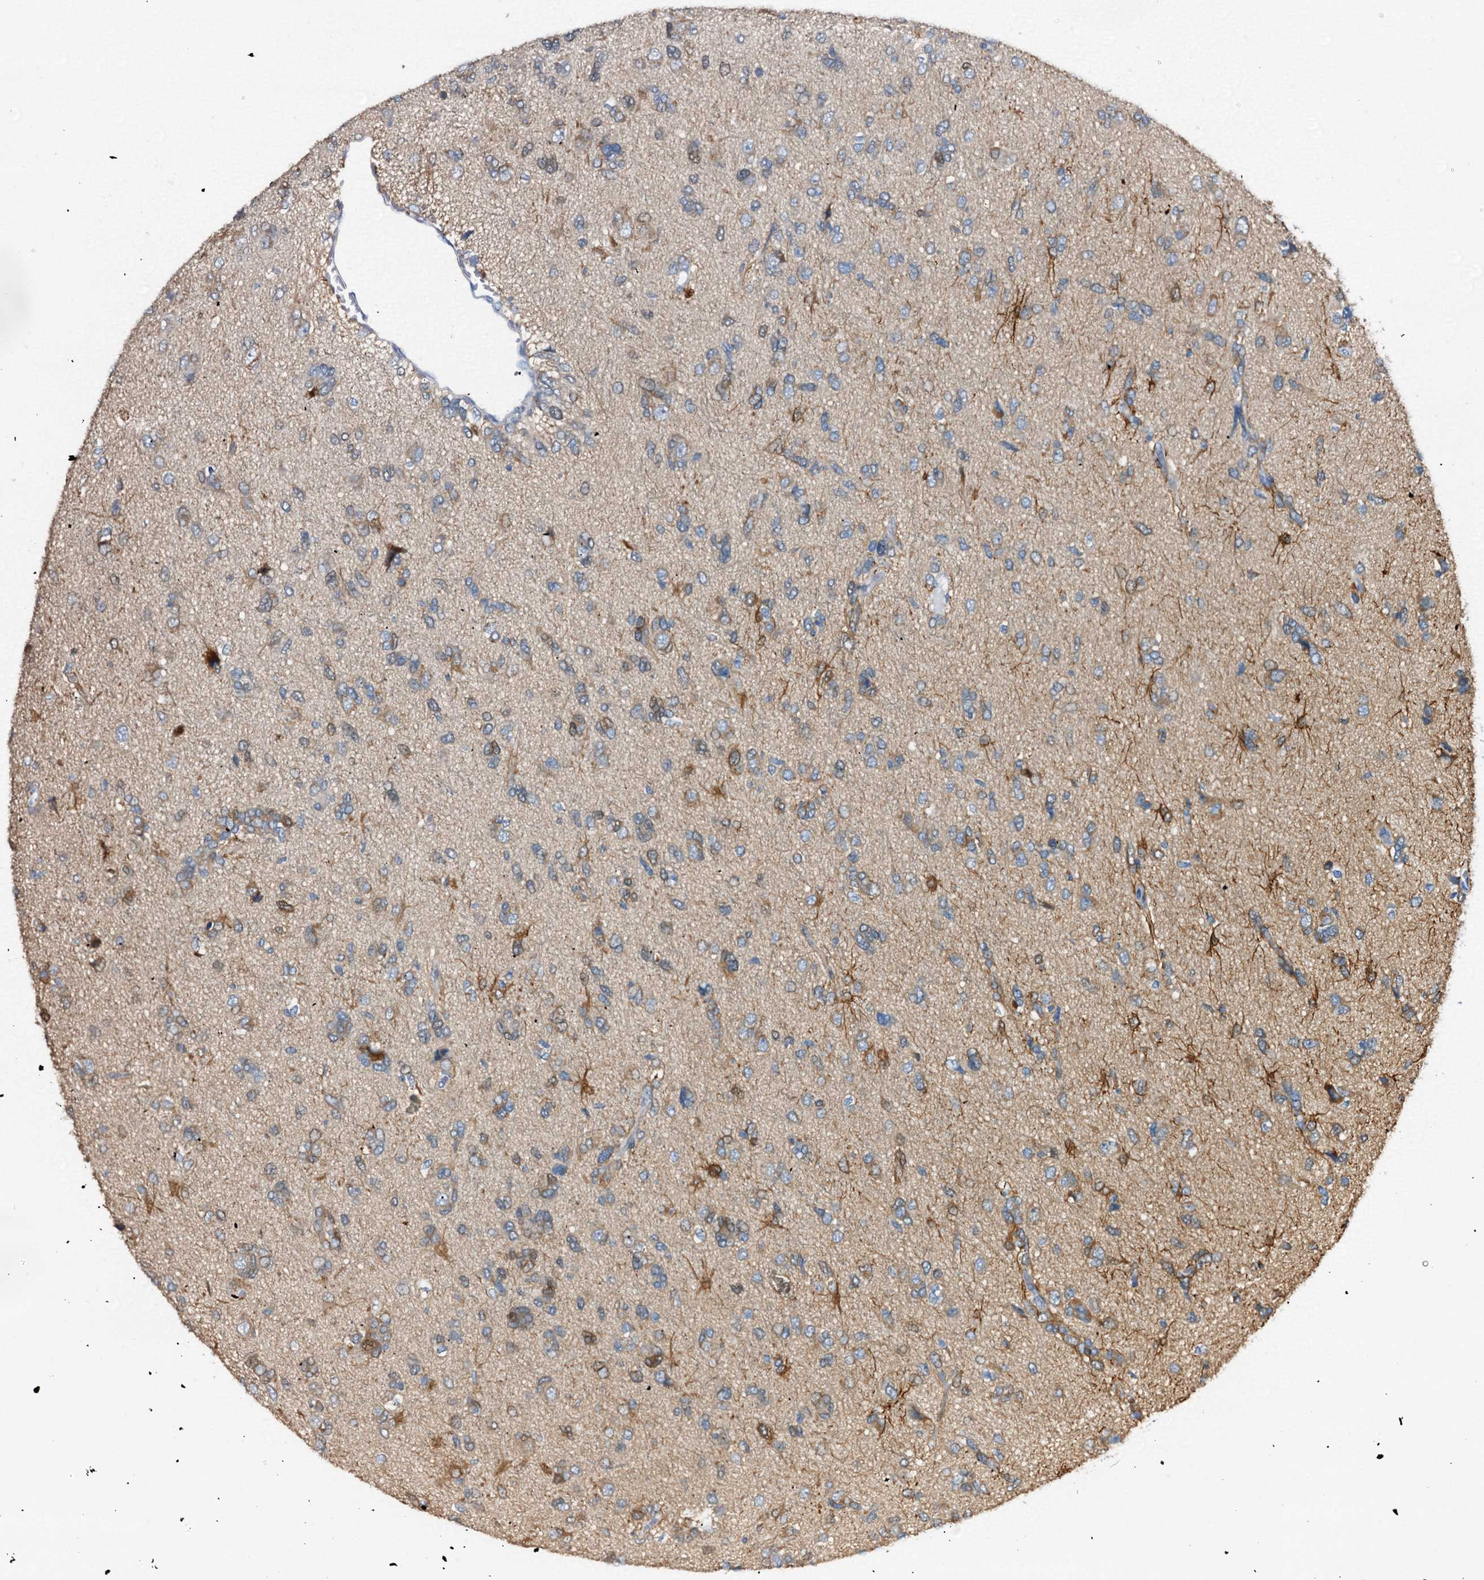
{"staining": {"intensity": "weak", "quantity": "<25%", "location": "cytoplasmic/membranous"}, "tissue": "glioma", "cell_type": "Tumor cells", "image_type": "cancer", "snomed": [{"axis": "morphology", "description": "Glioma, malignant, High grade"}, {"axis": "topography", "description": "Brain"}], "caption": "The immunohistochemistry image has no significant expression in tumor cells of glioma tissue. (DAB IHC visualized using brightfield microscopy, high magnification).", "gene": "C1QTNF4", "patient": {"sex": "female", "age": 59}}